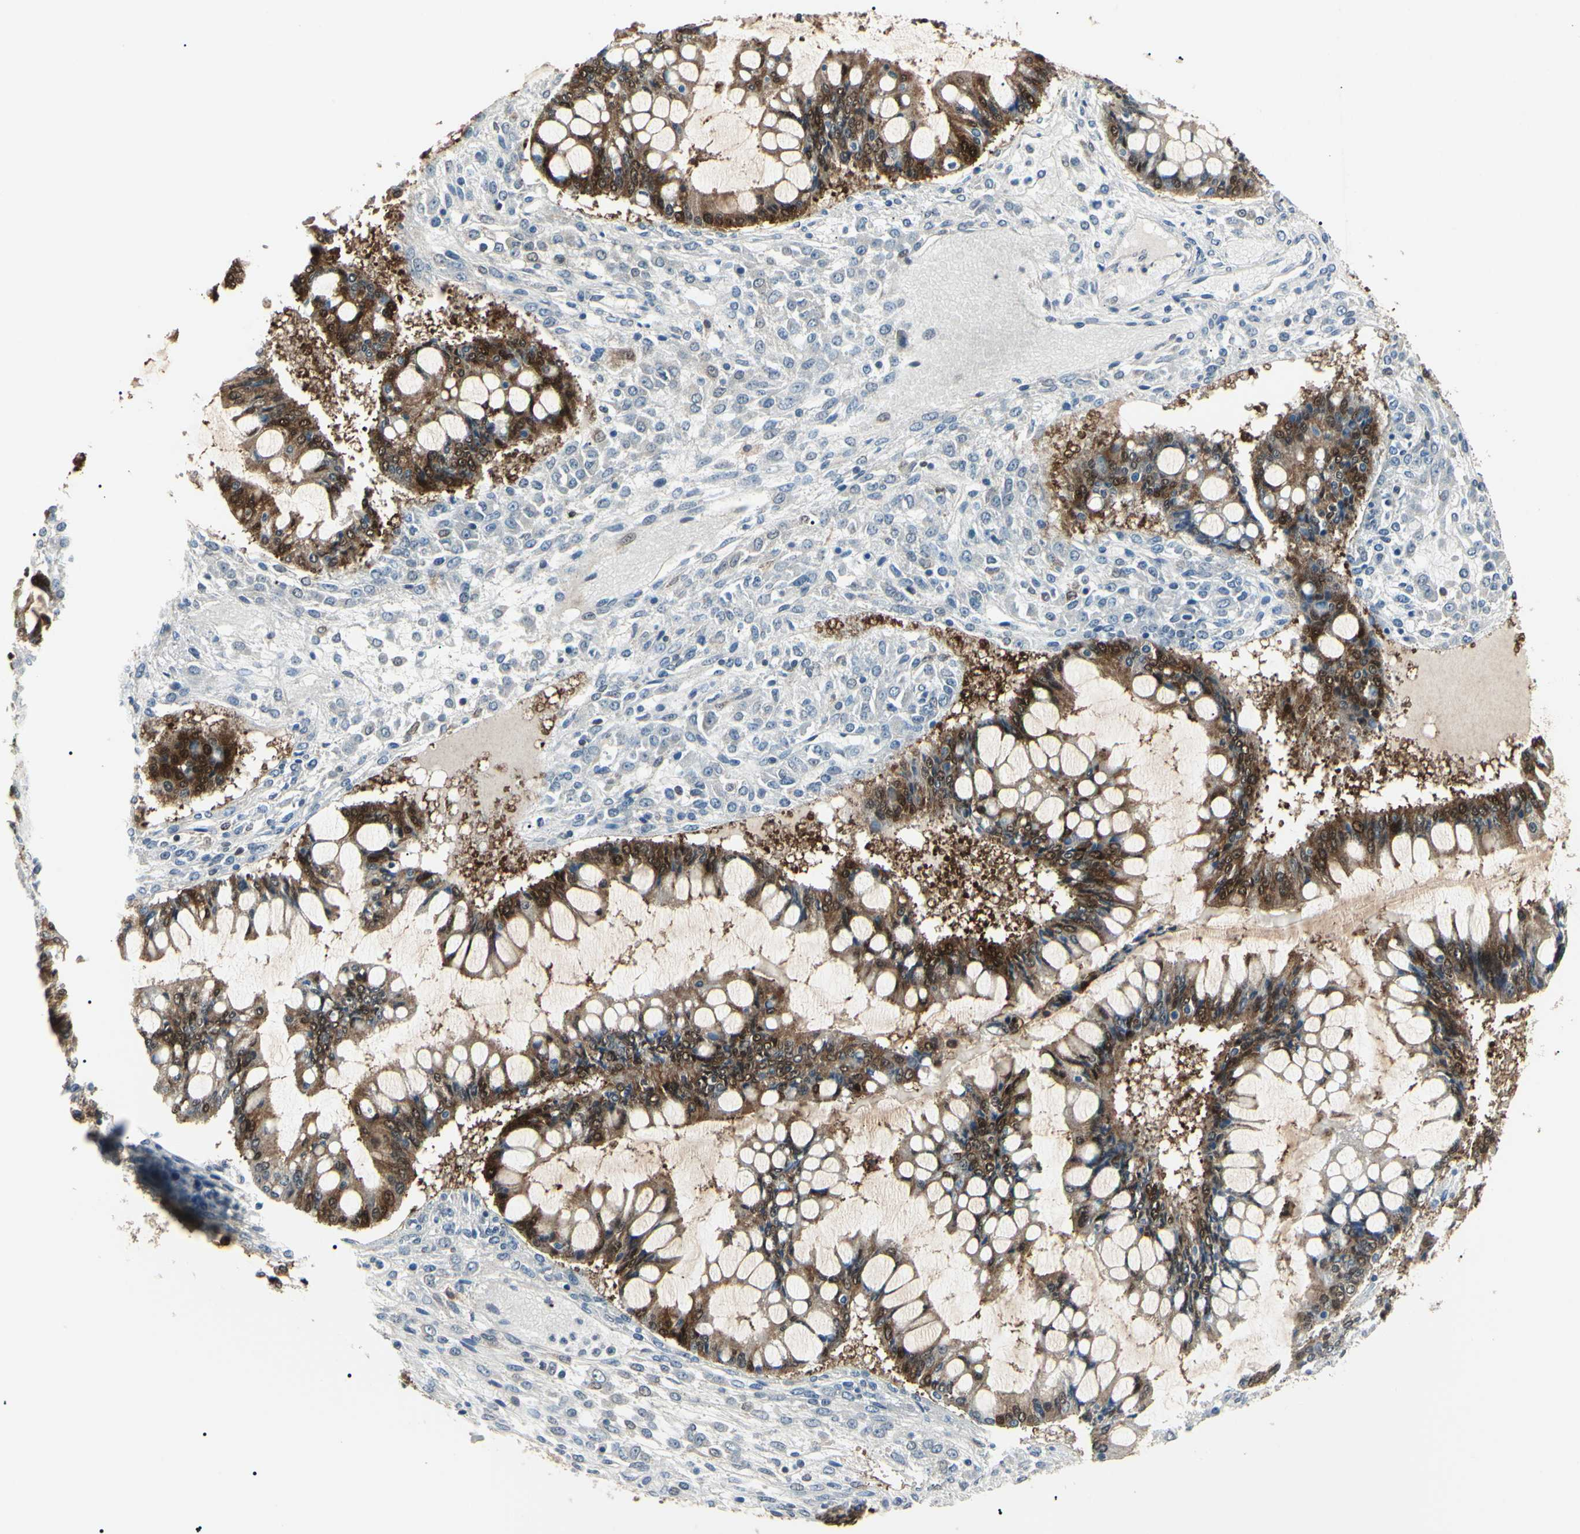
{"staining": {"intensity": "strong", "quantity": "25%-75%", "location": "cytoplasmic/membranous,nuclear"}, "tissue": "ovarian cancer", "cell_type": "Tumor cells", "image_type": "cancer", "snomed": [{"axis": "morphology", "description": "Cystadenocarcinoma, mucinous, NOS"}, {"axis": "topography", "description": "Ovary"}], "caption": "A micrograph of human ovarian cancer (mucinous cystadenocarcinoma) stained for a protein reveals strong cytoplasmic/membranous and nuclear brown staining in tumor cells. (DAB (3,3'-diaminobenzidine) IHC with brightfield microscopy, high magnification).", "gene": "AKR1C3", "patient": {"sex": "female", "age": 73}}